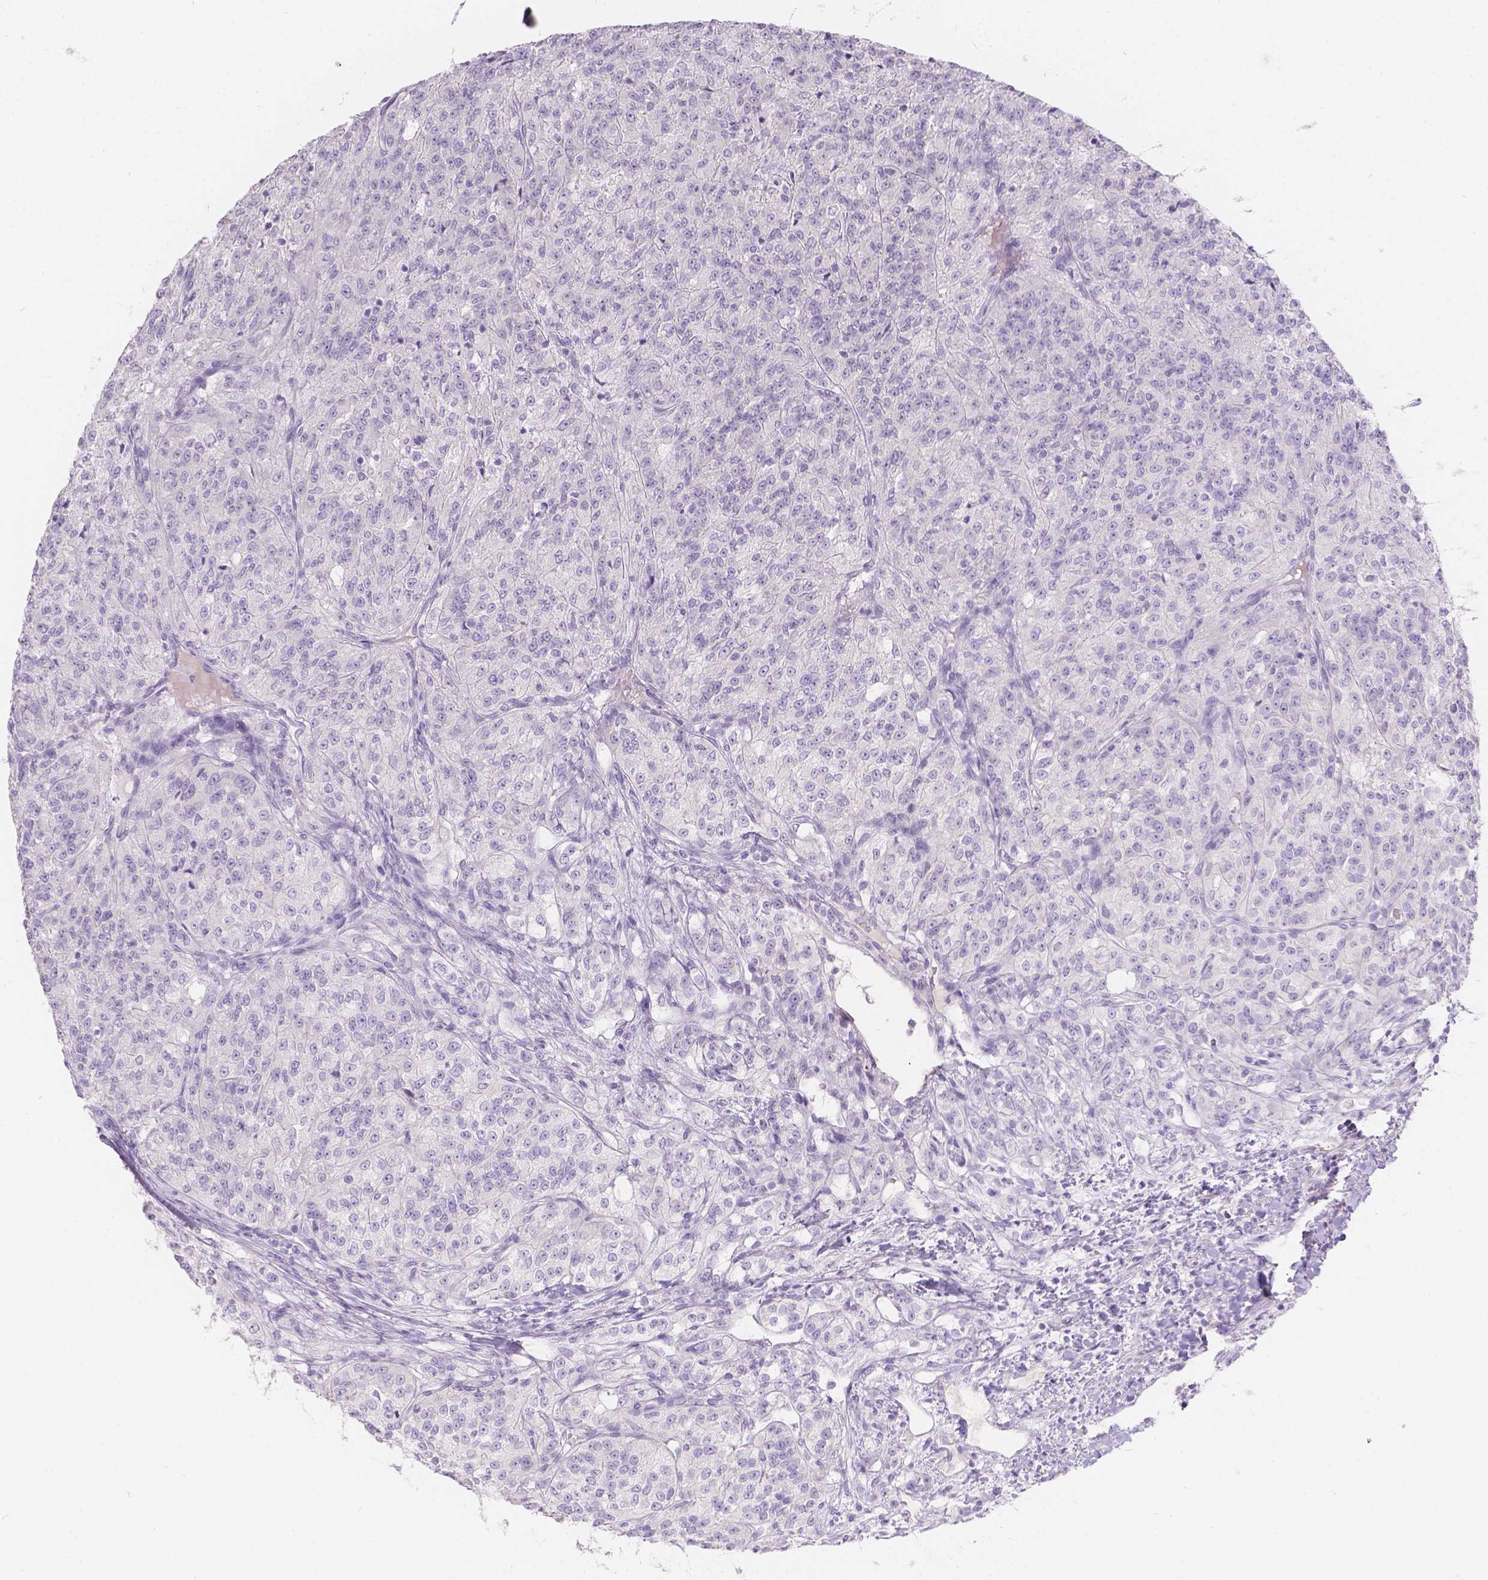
{"staining": {"intensity": "negative", "quantity": "none", "location": "none"}, "tissue": "renal cancer", "cell_type": "Tumor cells", "image_type": "cancer", "snomed": [{"axis": "morphology", "description": "Adenocarcinoma, NOS"}, {"axis": "topography", "description": "Kidney"}], "caption": "Human adenocarcinoma (renal) stained for a protein using immunohistochemistry (IHC) exhibits no staining in tumor cells.", "gene": "HTN3", "patient": {"sex": "female", "age": 63}}